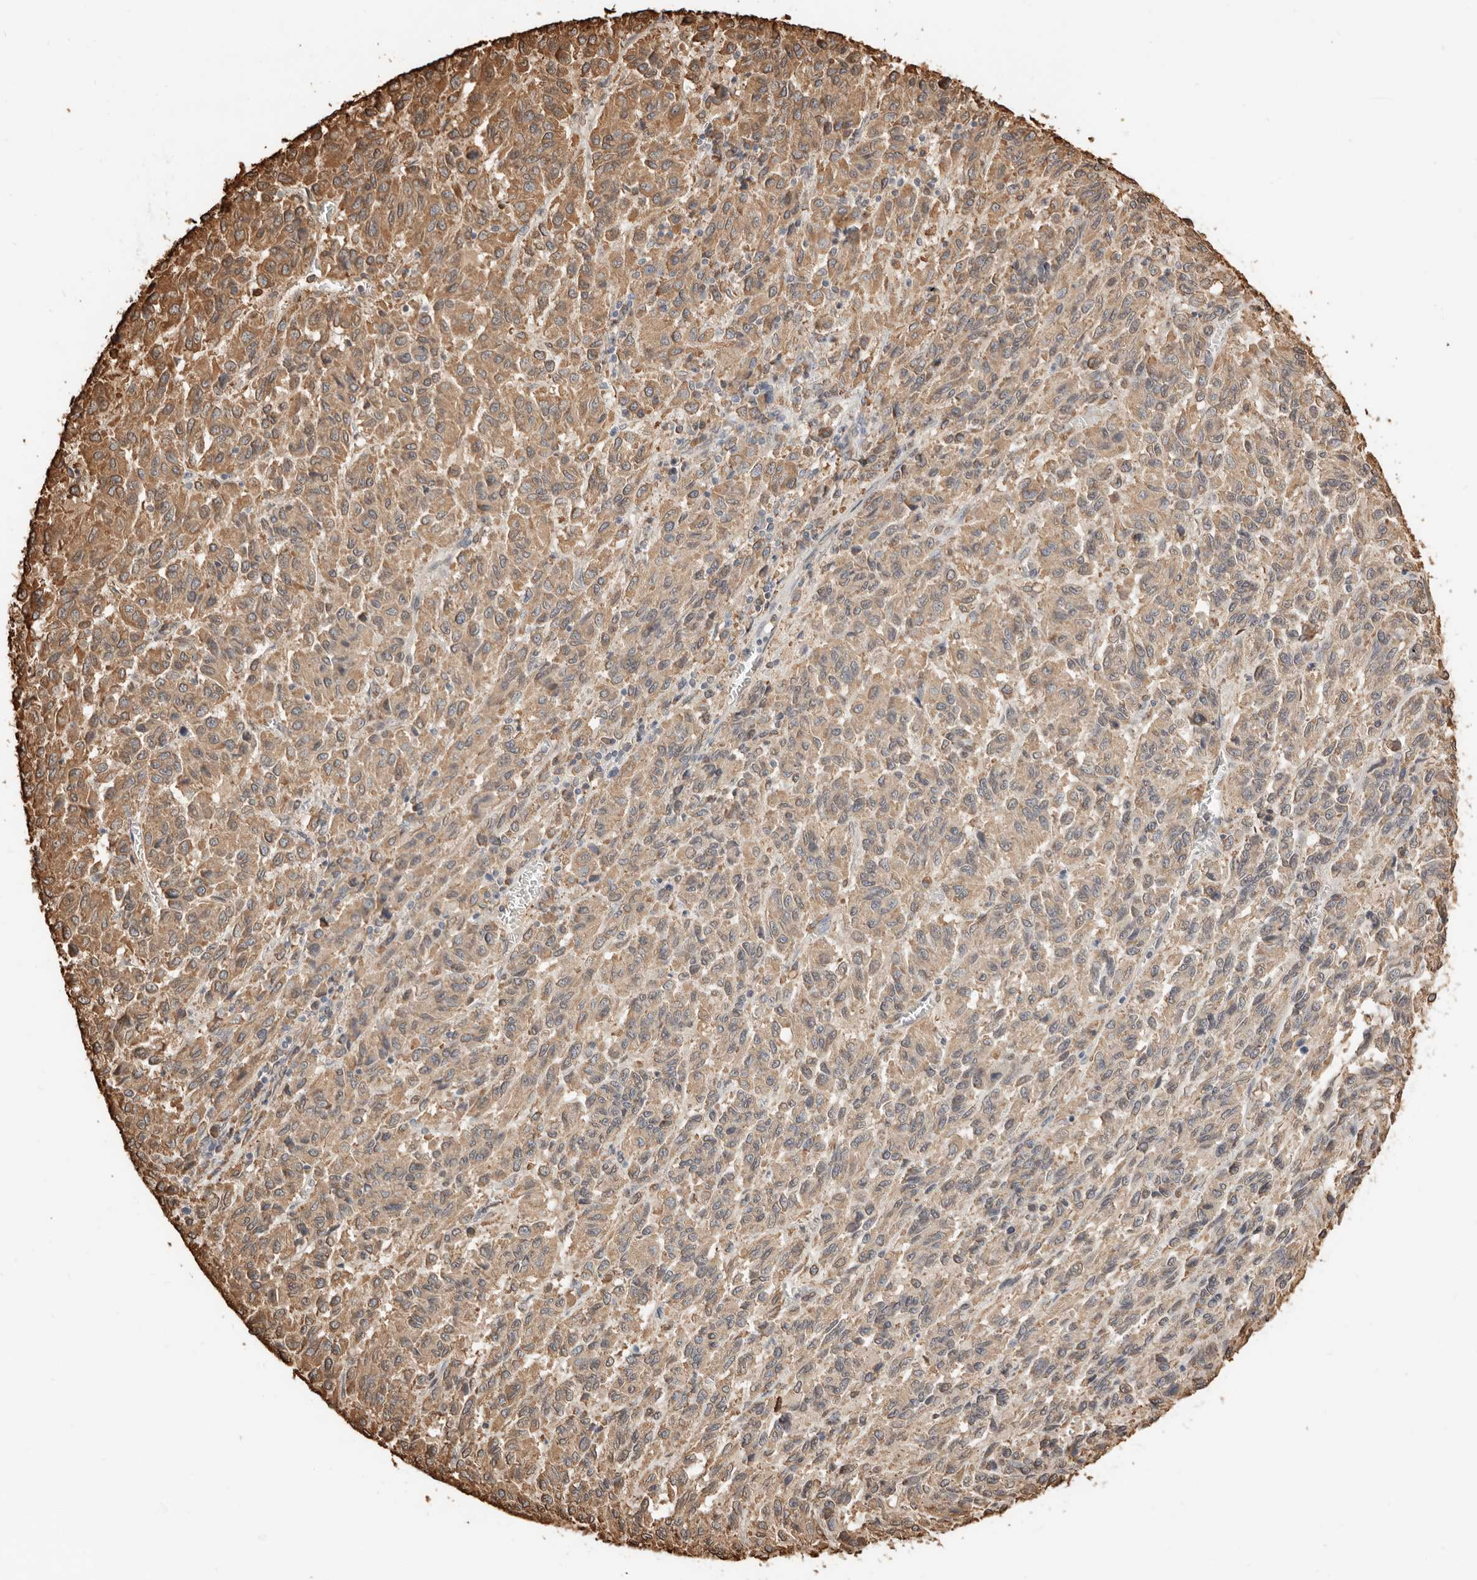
{"staining": {"intensity": "weak", "quantity": ">75%", "location": "cytoplasmic/membranous"}, "tissue": "melanoma", "cell_type": "Tumor cells", "image_type": "cancer", "snomed": [{"axis": "morphology", "description": "Malignant melanoma, Metastatic site"}, {"axis": "topography", "description": "Lung"}], "caption": "This micrograph reveals malignant melanoma (metastatic site) stained with immunohistochemistry (IHC) to label a protein in brown. The cytoplasmic/membranous of tumor cells show weak positivity for the protein. Nuclei are counter-stained blue.", "gene": "ARHGEF10L", "patient": {"sex": "male", "age": 64}}